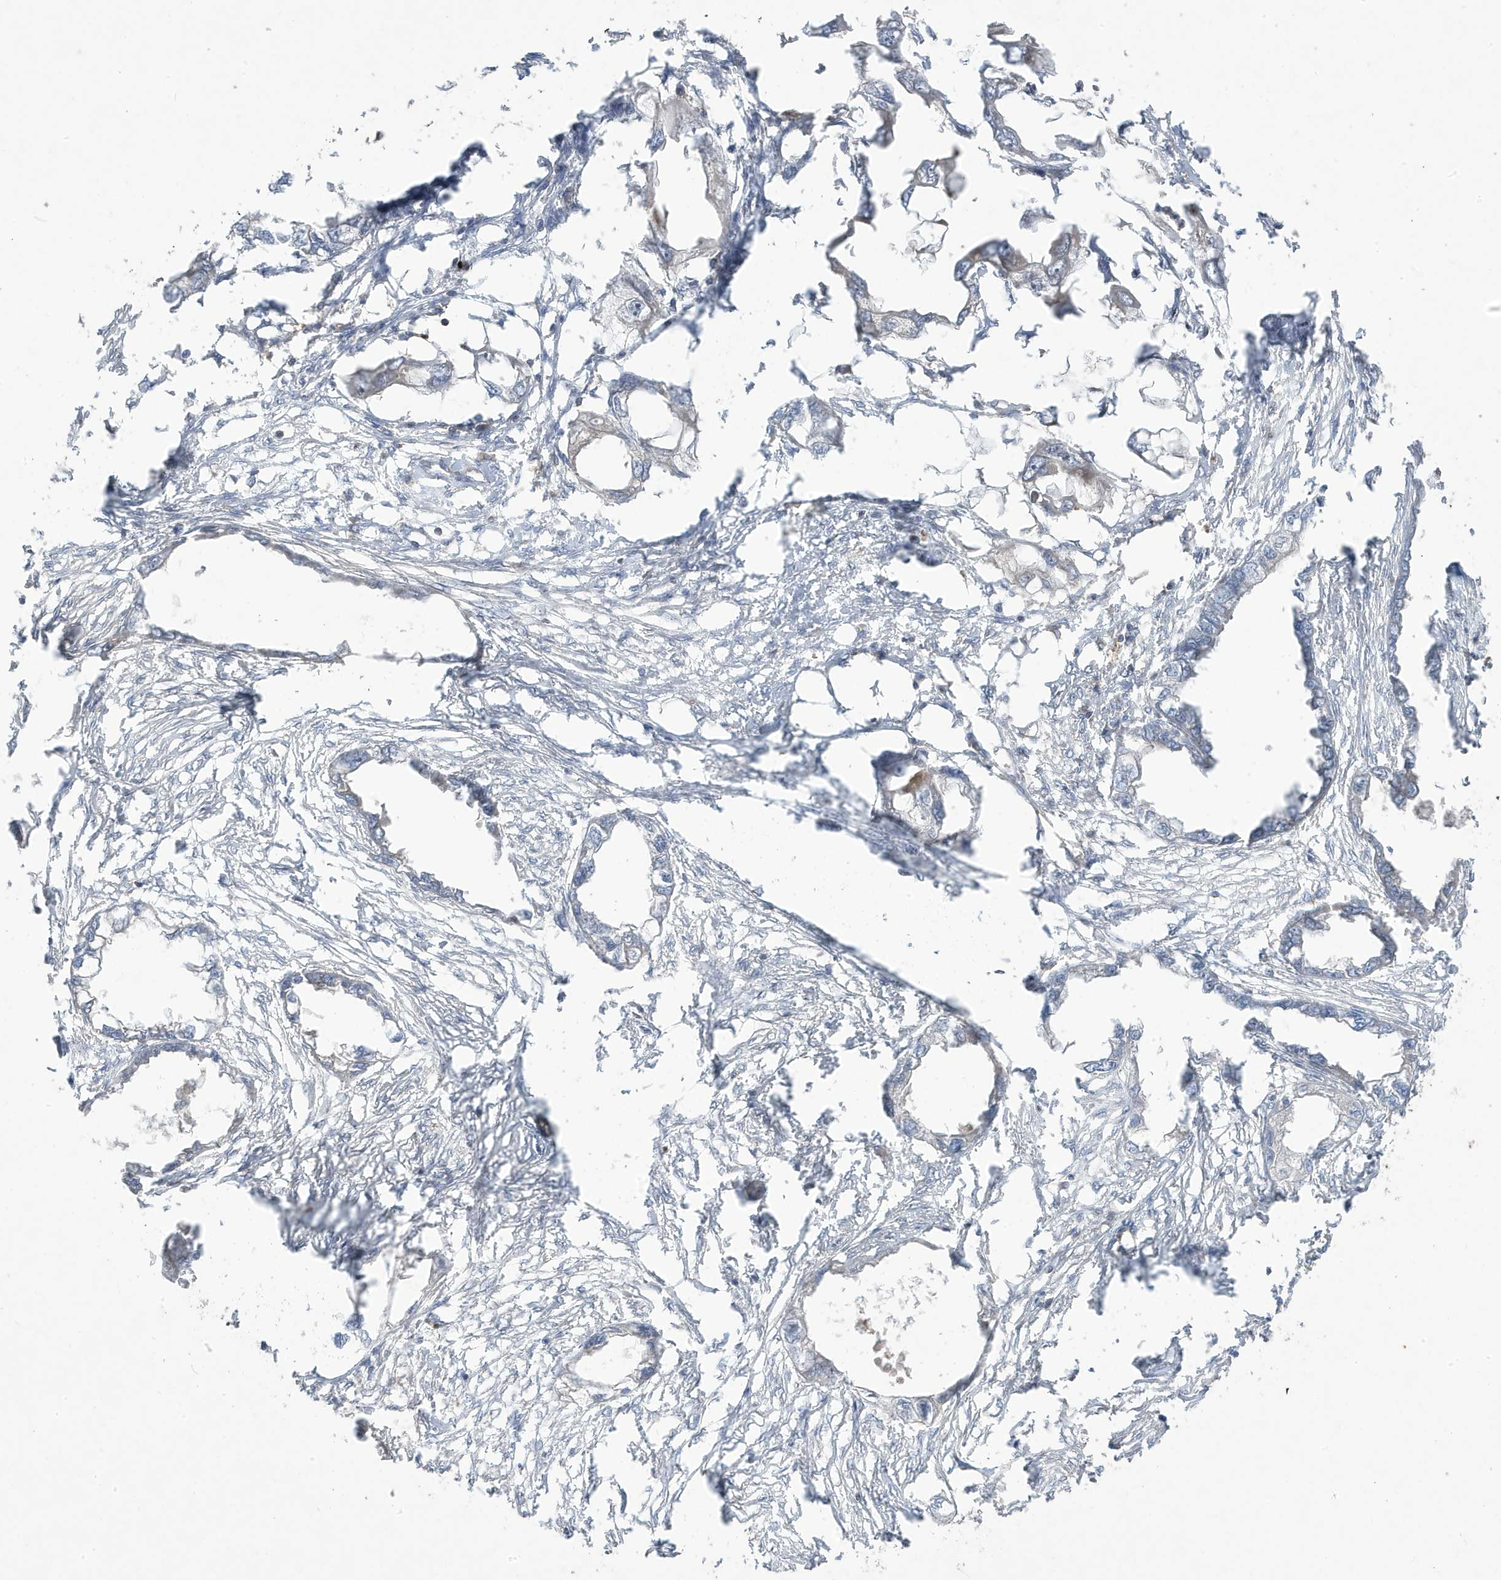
{"staining": {"intensity": "negative", "quantity": "none", "location": "none"}, "tissue": "endometrial cancer", "cell_type": "Tumor cells", "image_type": "cancer", "snomed": [{"axis": "morphology", "description": "Adenocarcinoma, NOS"}, {"axis": "morphology", "description": "Adenocarcinoma, metastatic, NOS"}, {"axis": "topography", "description": "Adipose tissue"}, {"axis": "topography", "description": "Endometrium"}], "caption": "There is no significant expression in tumor cells of endometrial cancer.", "gene": "CETN3", "patient": {"sex": "female", "age": 67}}